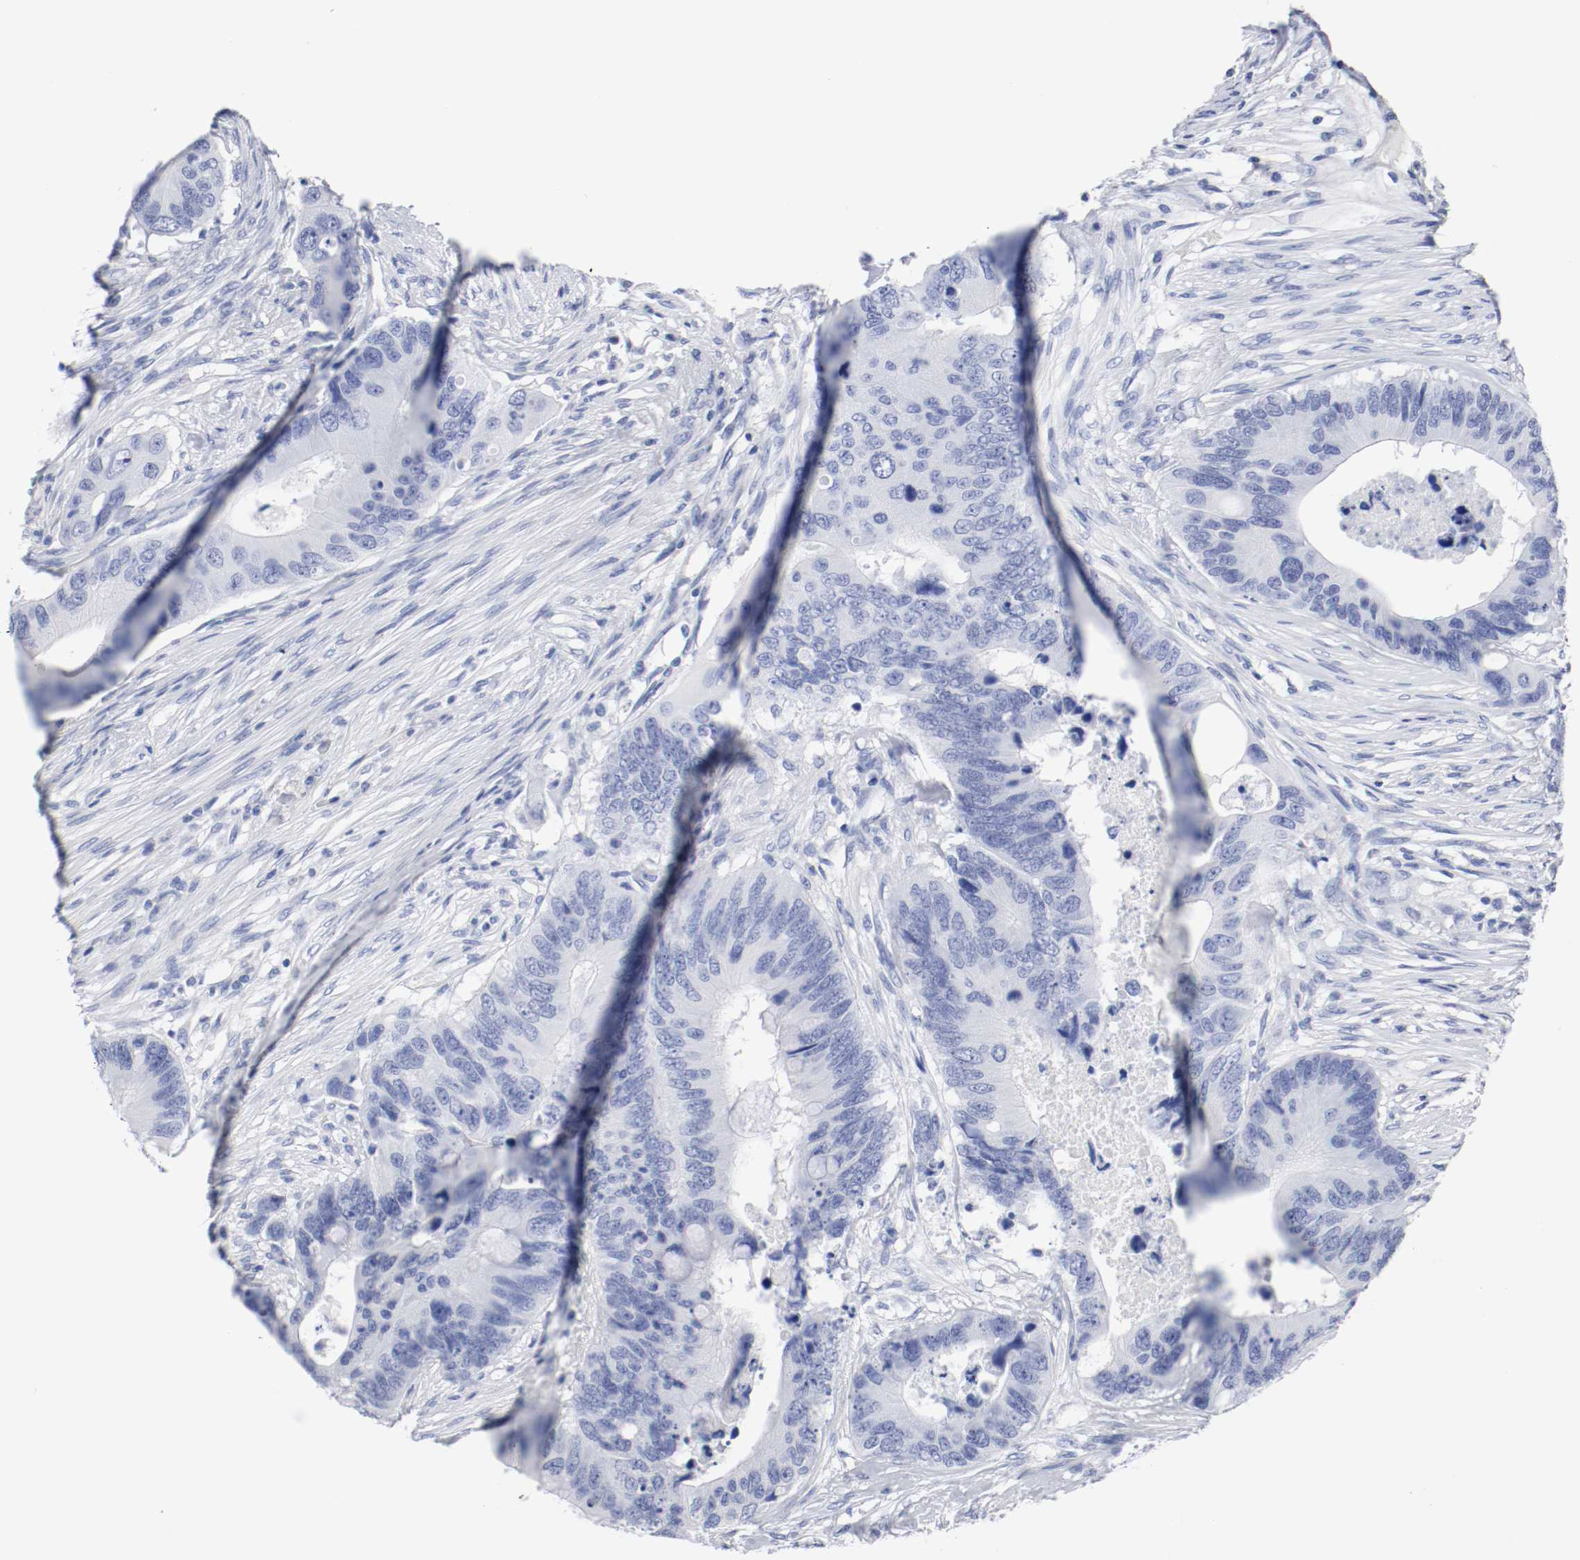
{"staining": {"intensity": "negative", "quantity": "none", "location": "none"}, "tissue": "colorectal cancer", "cell_type": "Tumor cells", "image_type": "cancer", "snomed": [{"axis": "morphology", "description": "Adenocarcinoma, NOS"}, {"axis": "topography", "description": "Colon"}], "caption": "High magnification brightfield microscopy of colorectal cancer (adenocarcinoma) stained with DAB (3,3'-diaminobenzidine) (brown) and counterstained with hematoxylin (blue): tumor cells show no significant expression.", "gene": "GAD1", "patient": {"sex": "male", "age": 71}}